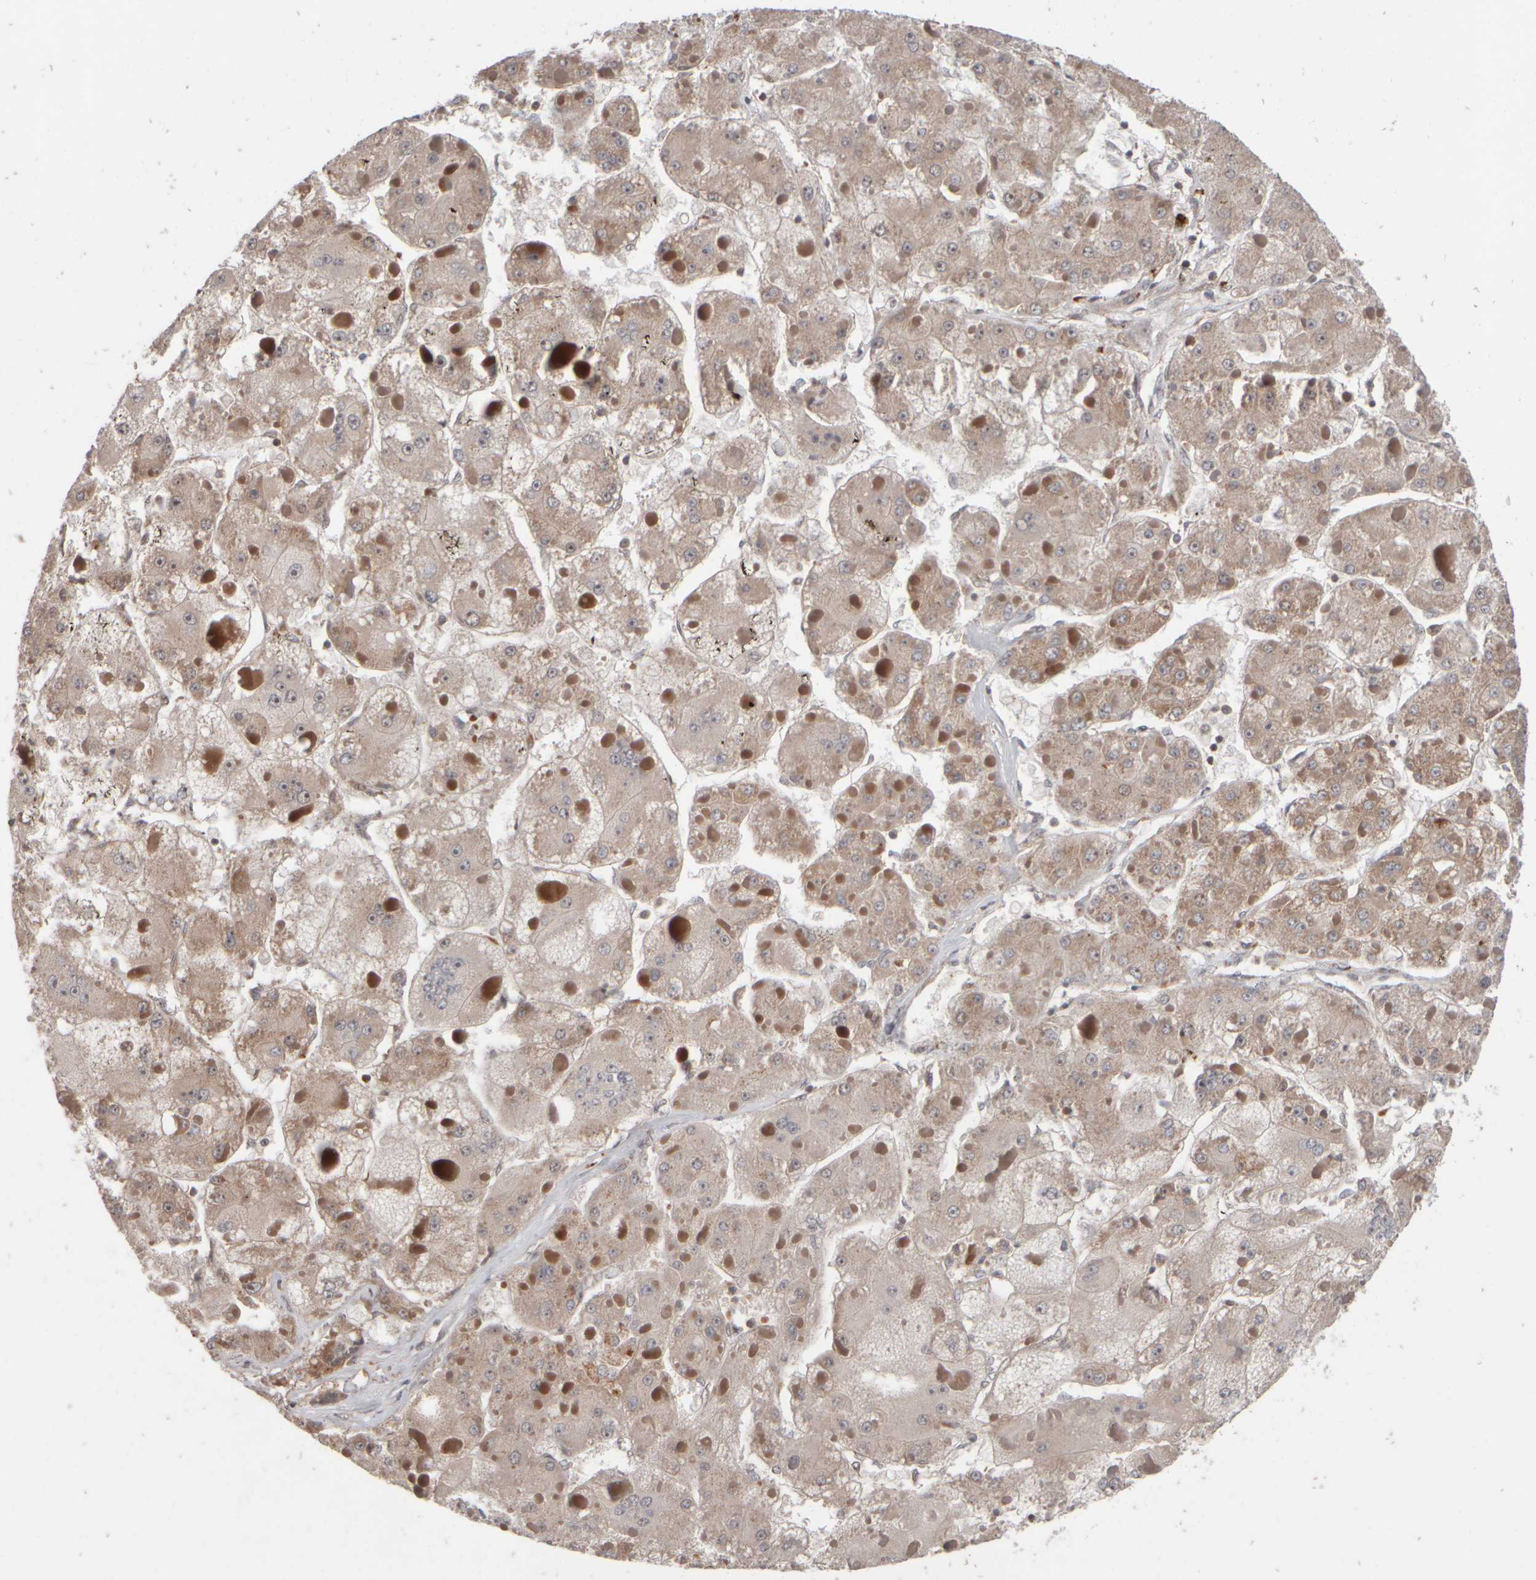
{"staining": {"intensity": "moderate", "quantity": "<25%", "location": "cytoplasmic/membranous"}, "tissue": "liver cancer", "cell_type": "Tumor cells", "image_type": "cancer", "snomed": [{"axis": "morphology", "description": "Carcinoma, Hepatocellular, NOS"}, {"axis": "topography", "description": "Liver"}], "caption": "An immunohistochemistry (IHC) image of tumor tissue is shown. Protein staining in brown labels moderate cytoplasmic/membranous positivity in liver cancer within tumor cells.", "gene": "ABHD11", "patient": {"sex": "female", "age": 73}}